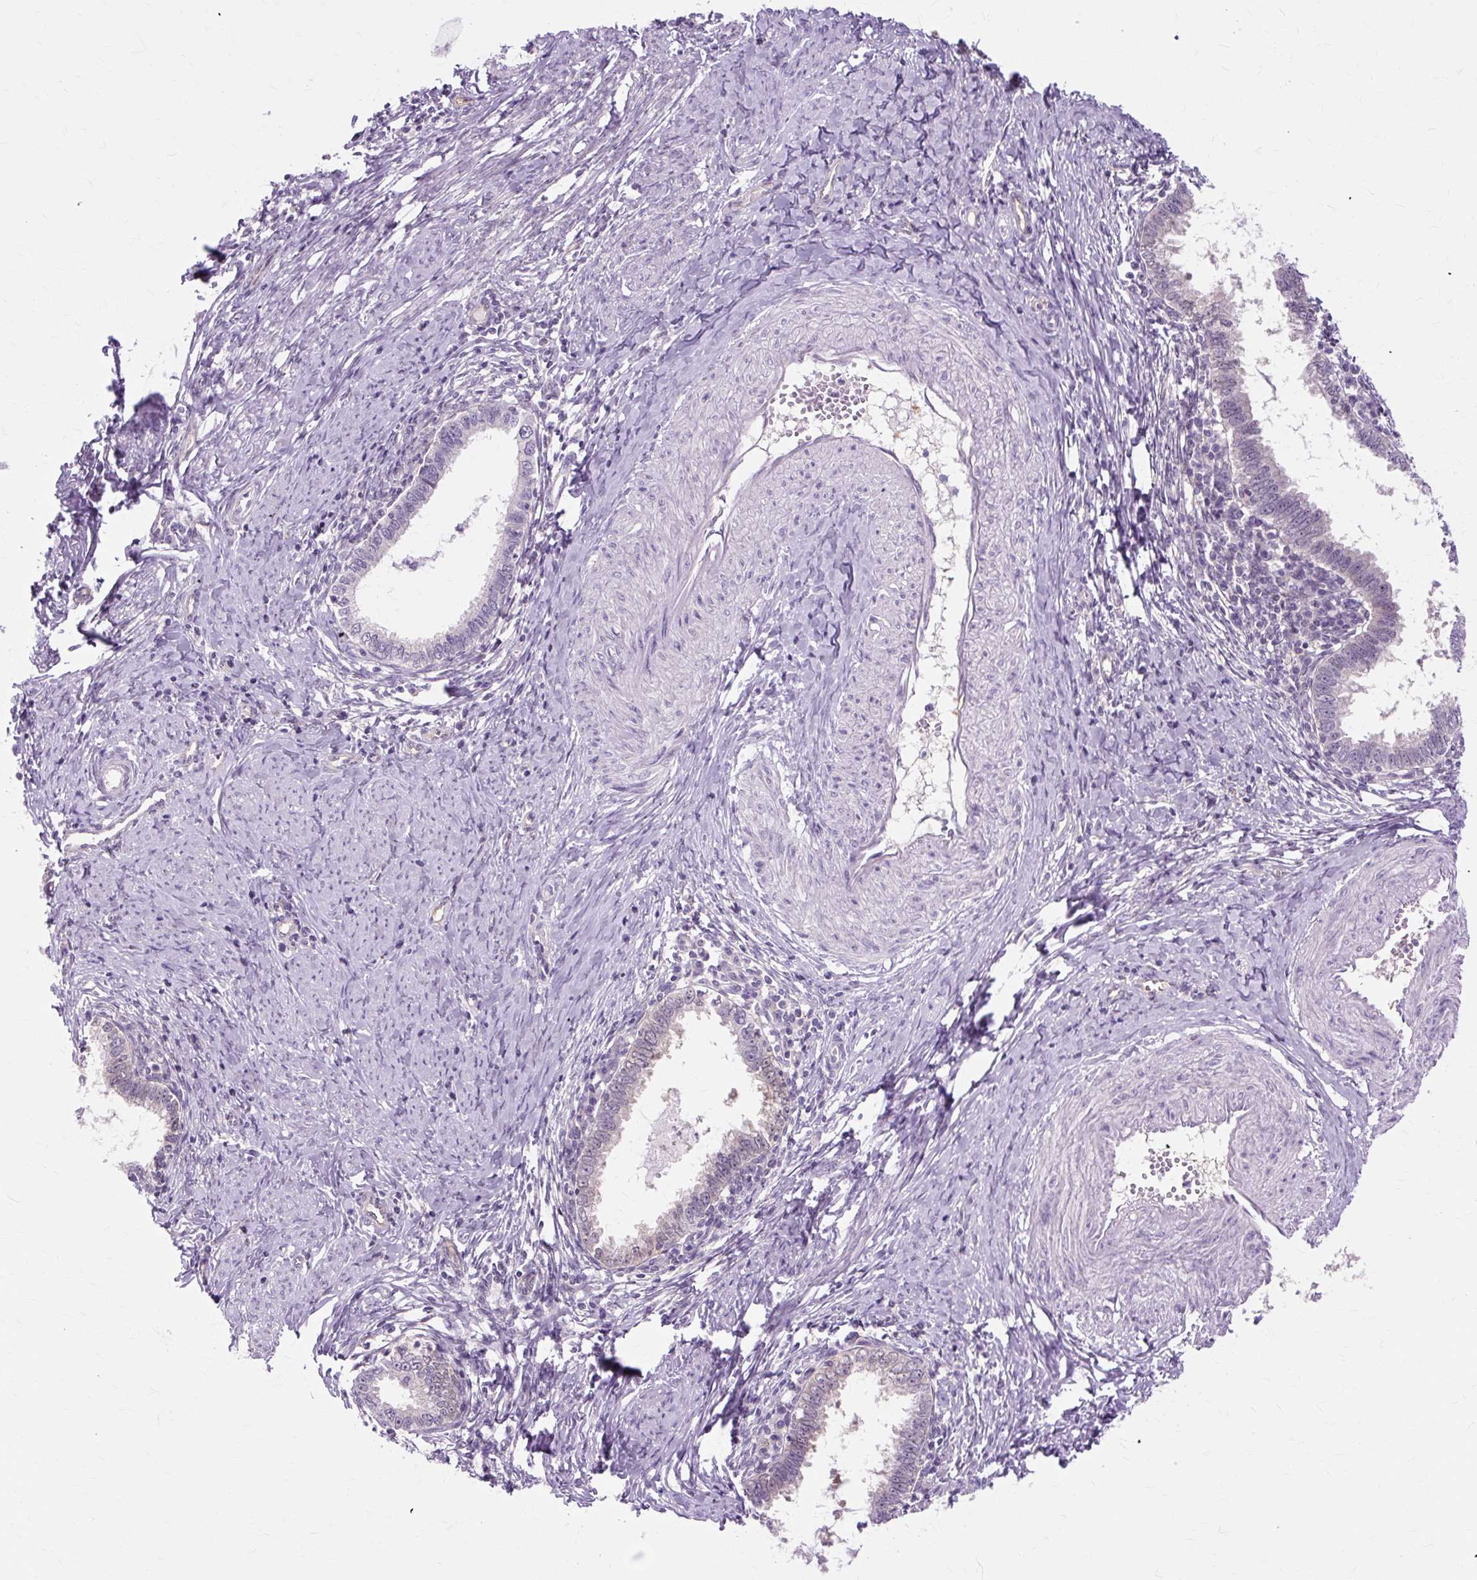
{"staining": {"intensity": "negative", "quantity": "none", "location": "none"}, "tissue": "cervical cancer", "cell_type": "Tumor cells", "image_type": "cancer", "snomed": [{"axis": "morphology", "description": "Adenocarcinoma, NOS"}, {"axis": "topography", "description": "Cervix"}], "caption": "The photomicrograph displays no staining of tumor cells in cervical cancer.", "gene": "ZNF35", "patient": {"sex": "female", "age": 36}}